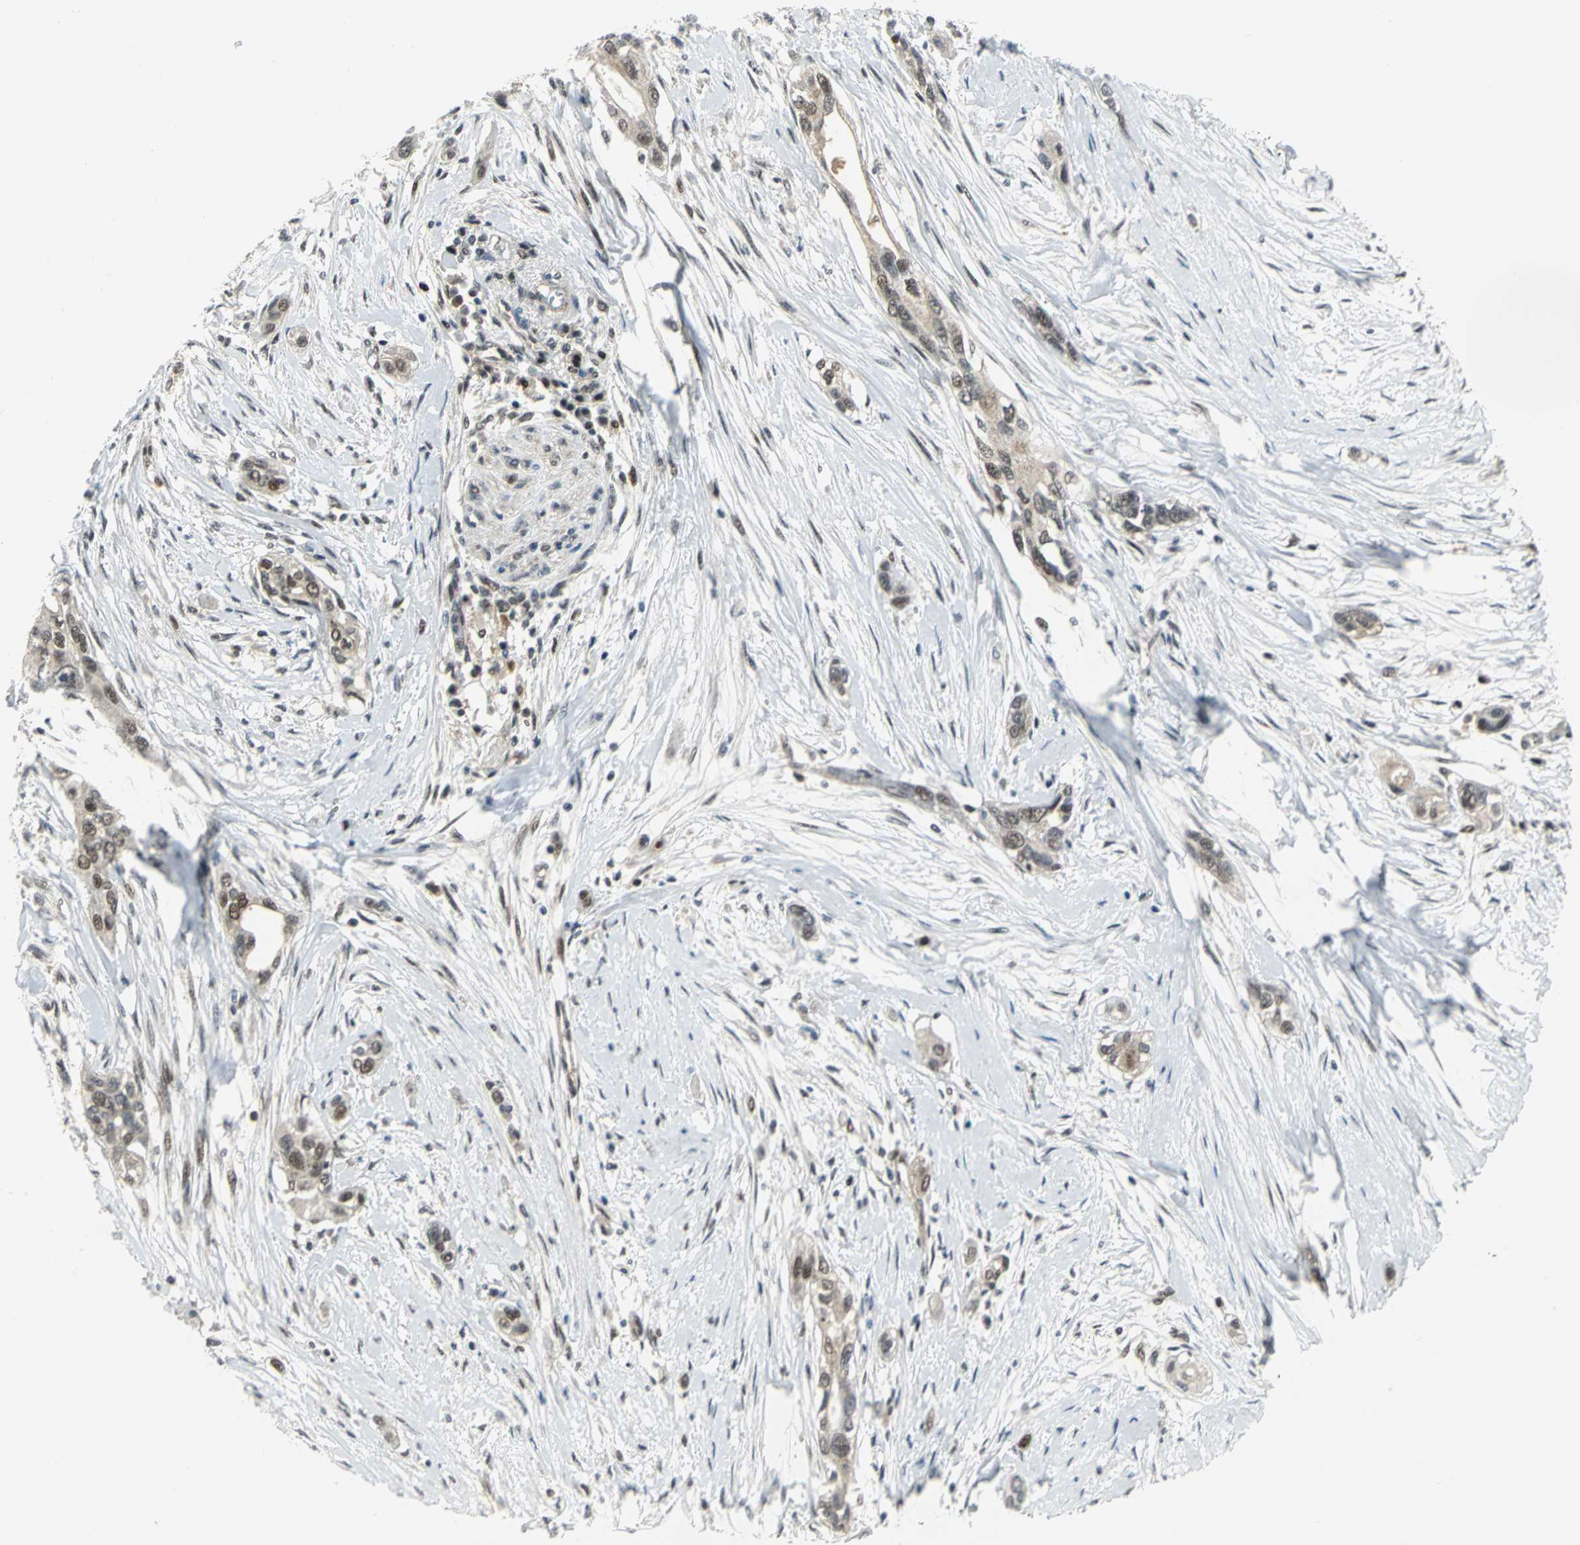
{"staining": {"intensity": "moderate", "quantity": "<25%", "location": "nuclear"}, "tissue": "pancreatic cancer", "cell_type": "Tumor cells", "image_type": "cancer", "snomed": [{"axis": "morphology", "description": "Adenocarcinoma, NOS"}, {"axis": "topography", "description": "Pancreas"}], "caption": "Human pancreatic adenocarcinoma stained with a protein marker reveals moderate staining in tumor cells.", "gene": "PSMA4", "patient": {"sex": "female", "age": 60}}